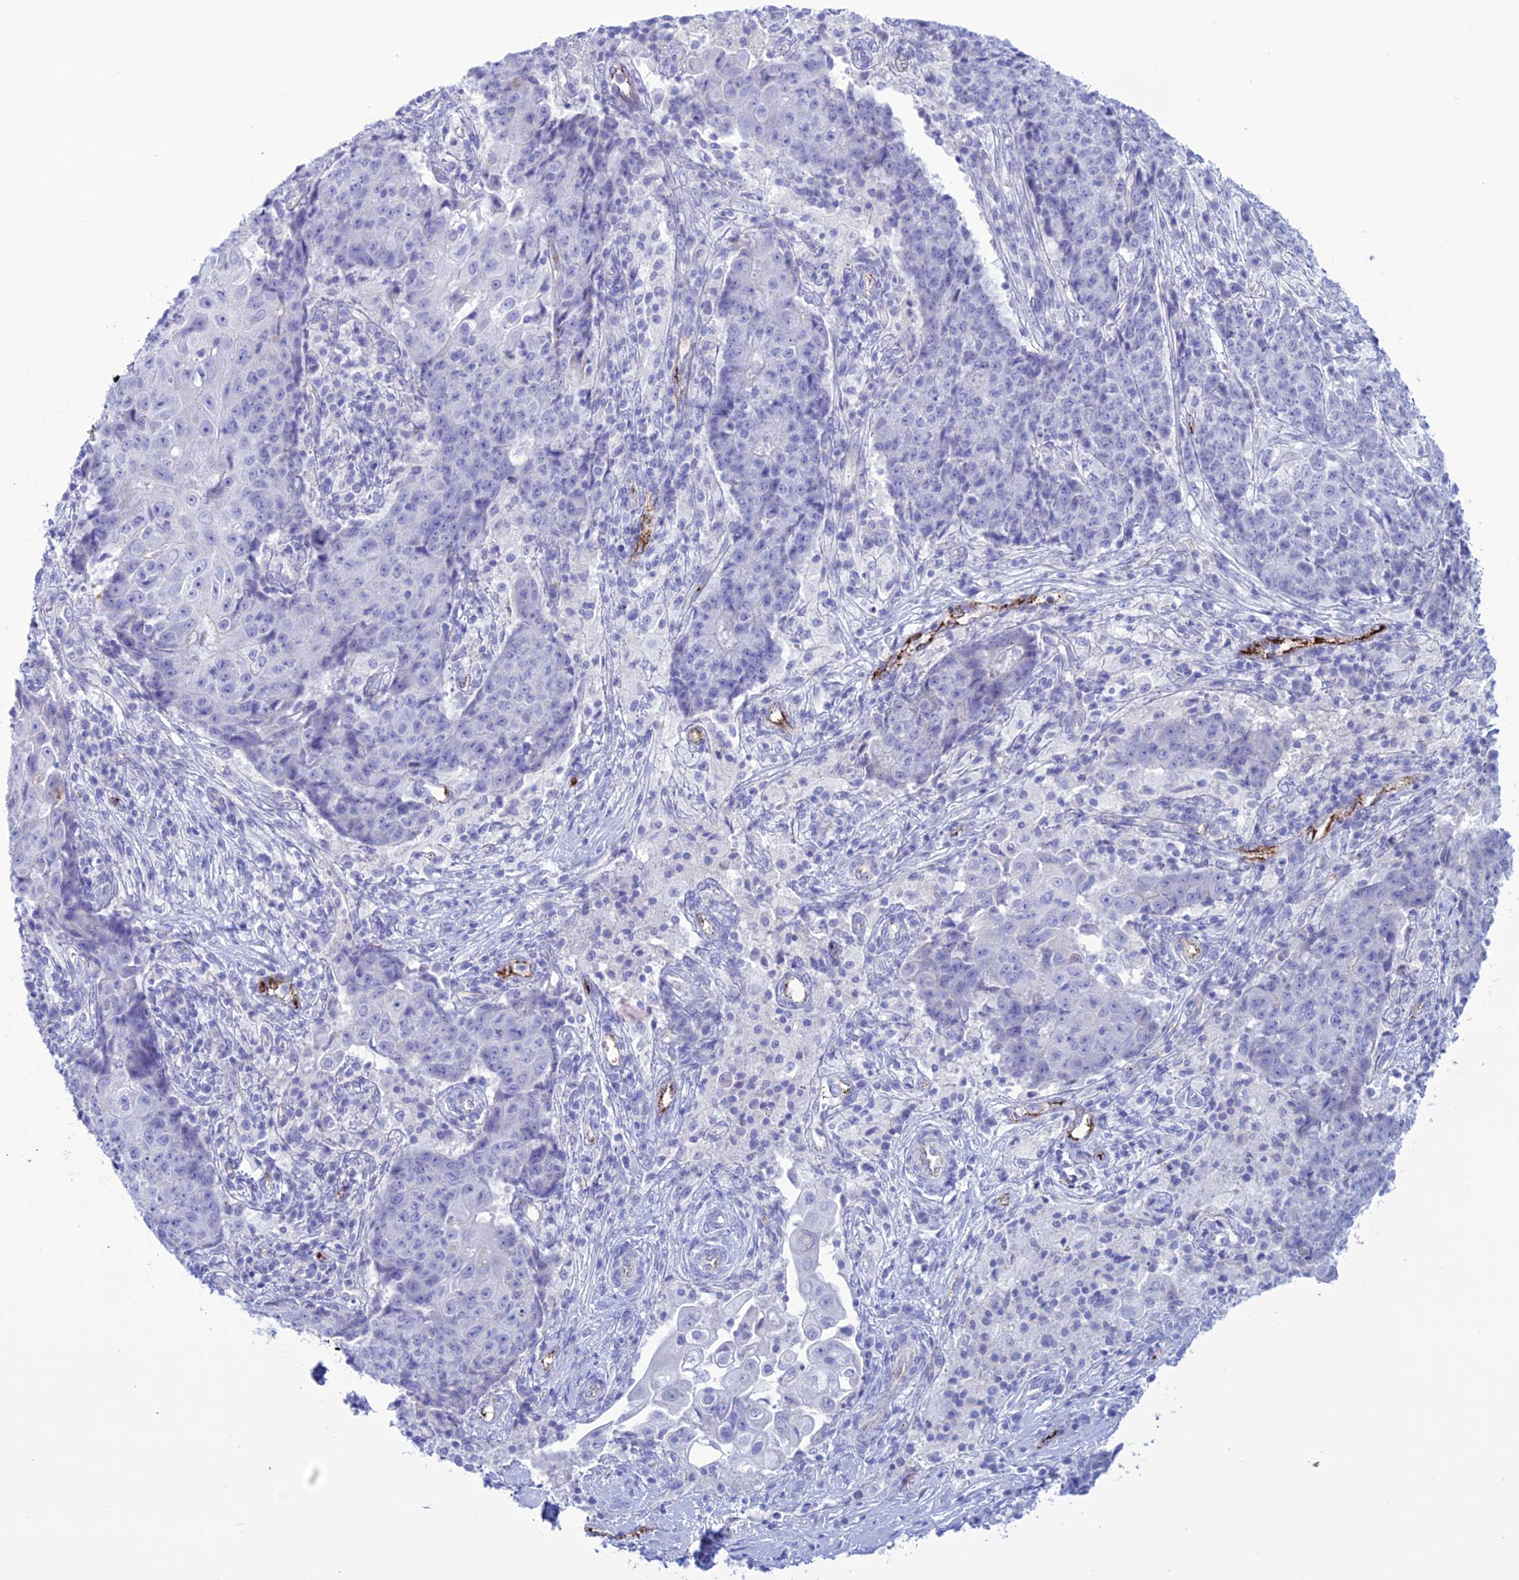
{"staining": {"intensity": "negative", "quantity": "none", "location": "none"}, "tissue": "ovarian cancer", "cell_type": "Tumor cells", "image_type": "cancer", "snomed": [{"axis": "morphology", "description": "Carcinoma, endometroid"}, {"axis": "topography", "description": "Ovary"}], "caption": "Immunohistochemistry micrograph of neoplastic tissue: human ovarian endometroid carcinoma stained with DAB (3,3'-diaminobenzidine) exhibits no significant protein positivity in tumor cells.", "gene": "CDC42EP5", "patient": {"sex": "female", "age": 42}}